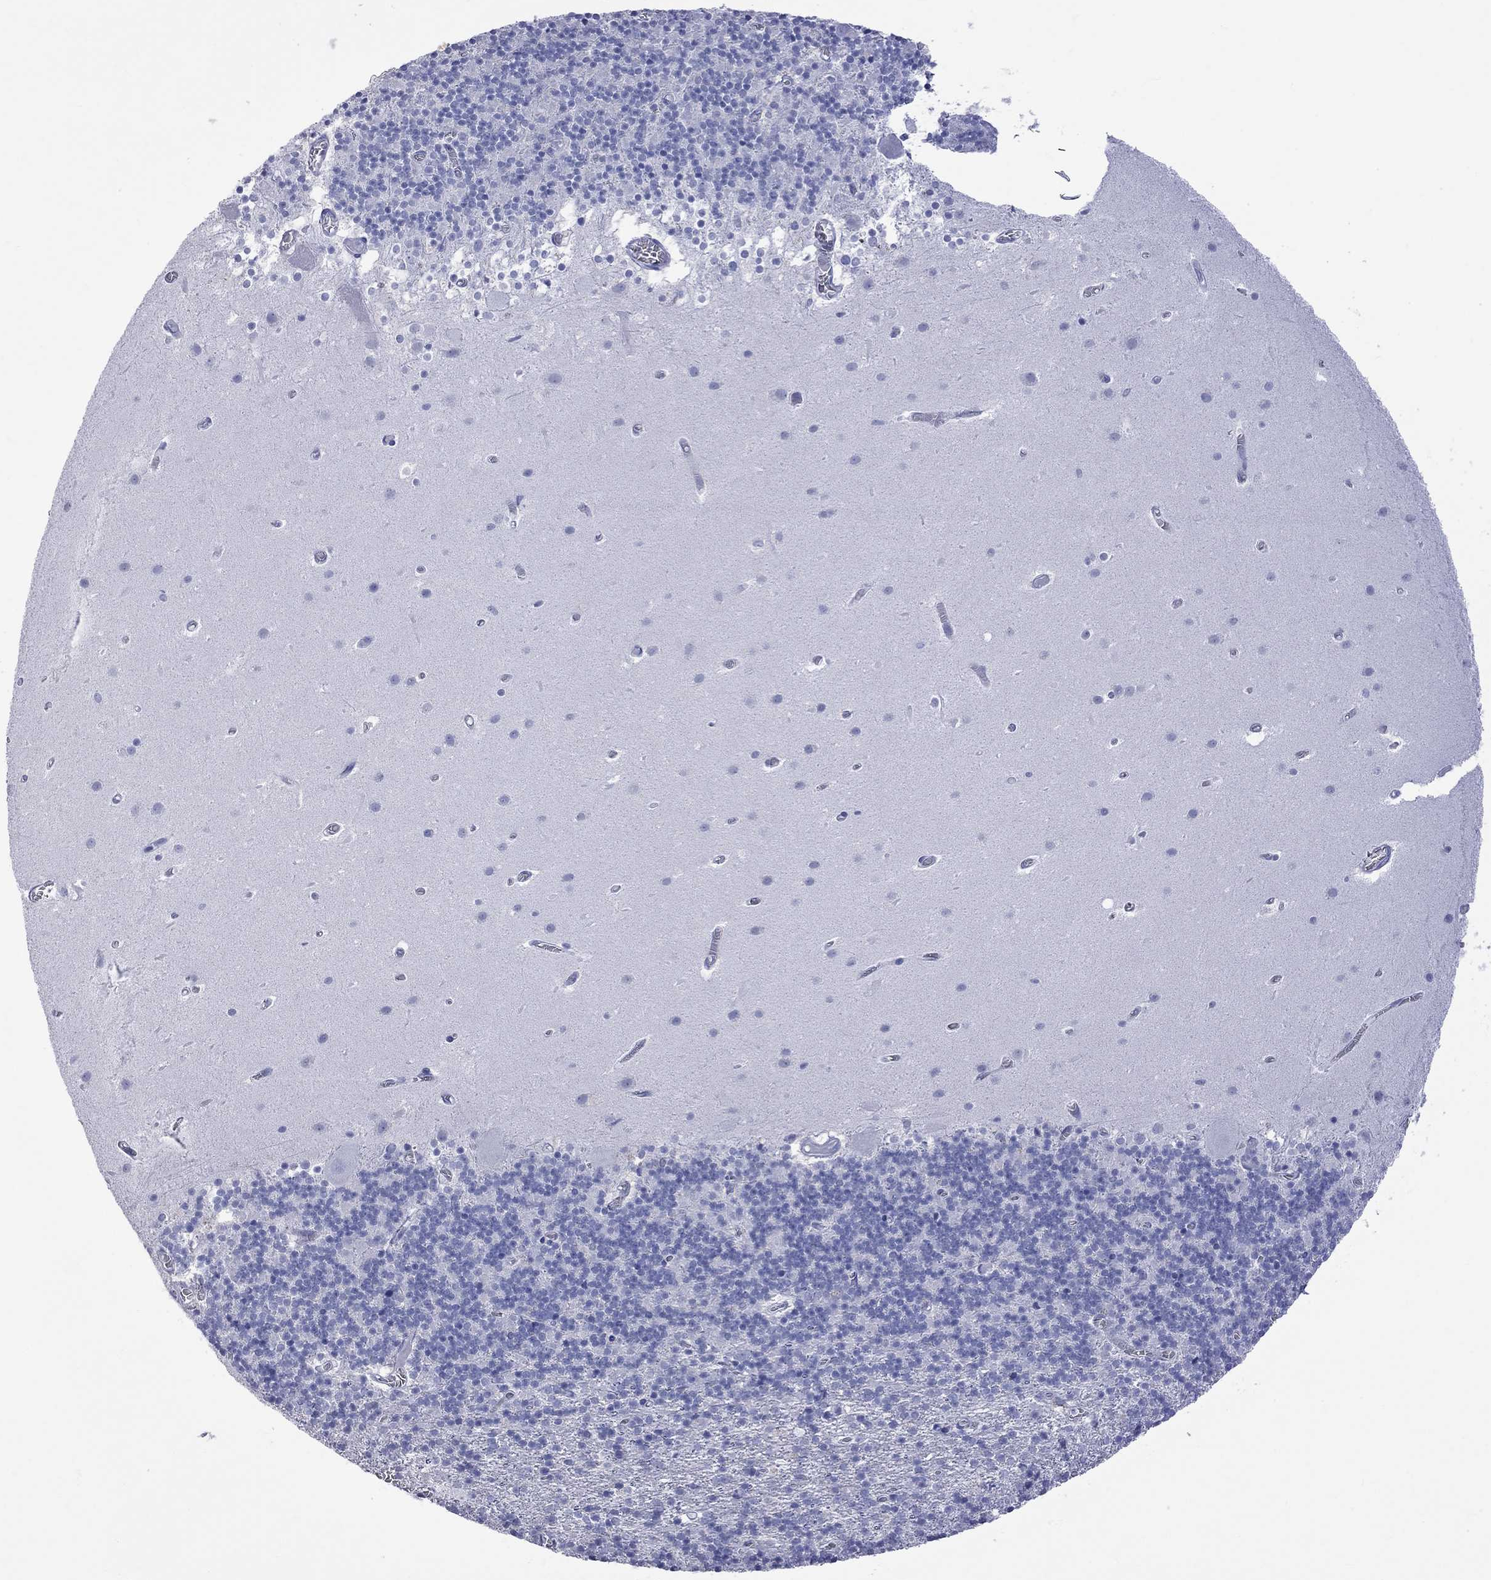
{"staining": {"intensity": "negative", "quantity": "none", "location": "none"}, "tissue": "cerebellum", "cell_type": "Cells in granular layer", "image_type": "normal", "snomed": [{"axis": "morphology", "description": "Normal tissue, NOS"}, {"axis": "topography", "description": "Cerebellum"}], "caption": "An image of human cerebellum is negative for staining in cells in granular layer. (DAB (3,3'-diaminobenzidine) immunohistochemistry visualized using brightfield microscopy, high magnification).", "gene": "BPIFB1", "patient": {"sex": "male", "age": 70}}